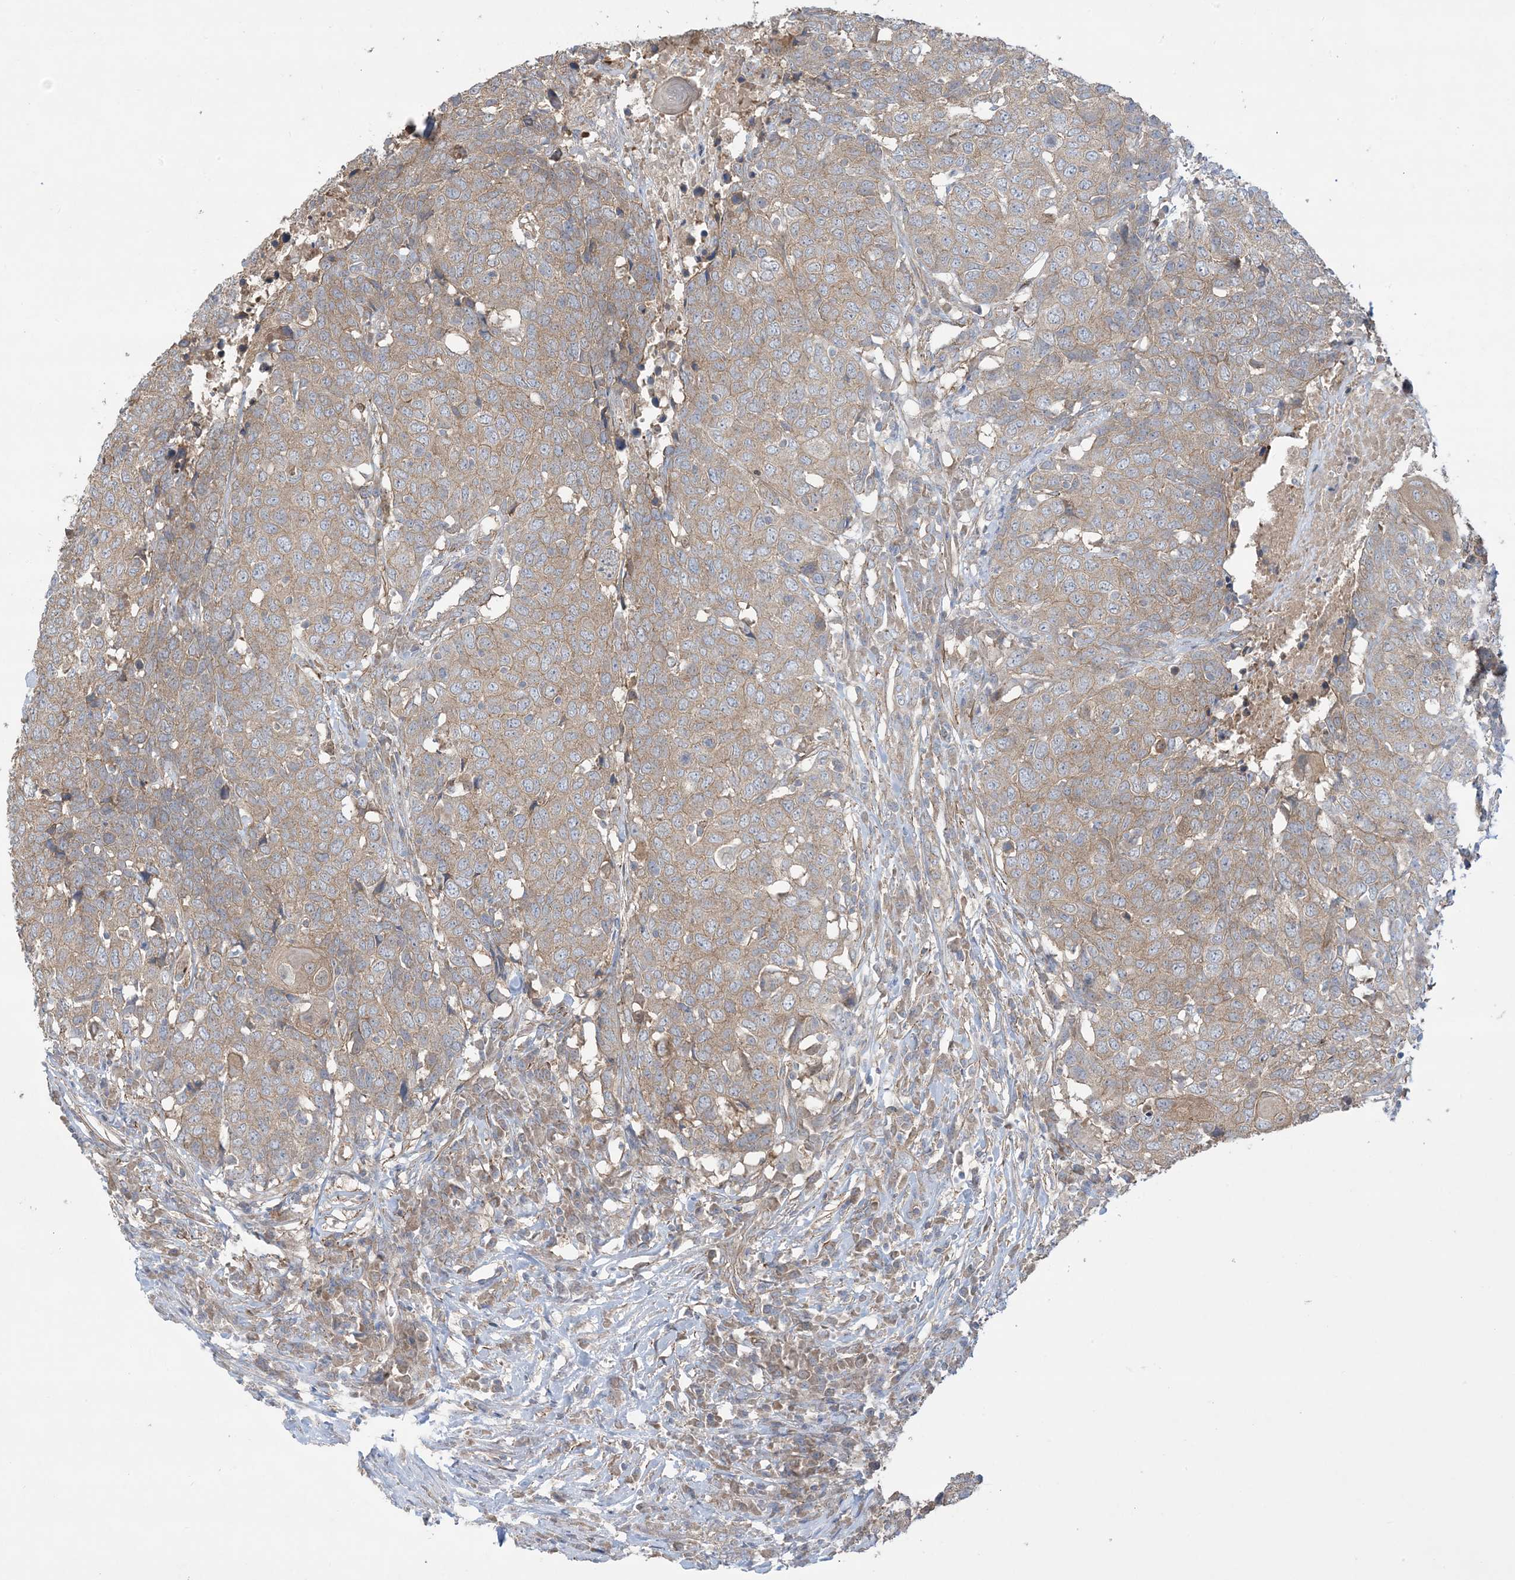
{"staining": {"intensity": "moderate", "quantity": ">75%", "location": "cytoplasmic/membranous"}, "tissue": "head and neck cancer", "cell_type": "Tumor cells", "image_type": "cancer", "snomed": [{"axis": "morphology", "description": "Squamous cell carcinoma, NOS"}, {"axis": "topography", "description": "Head-Neck"}], "caption": "Moderate cytoplasmic/membranous staining for a protein is seen in about >75% of tumor cells of squamous cell carcinoma (head and neck) using immunohistochemistry.", "gene": "CCNY", "patient": {"sex": "male", "age": 66}}